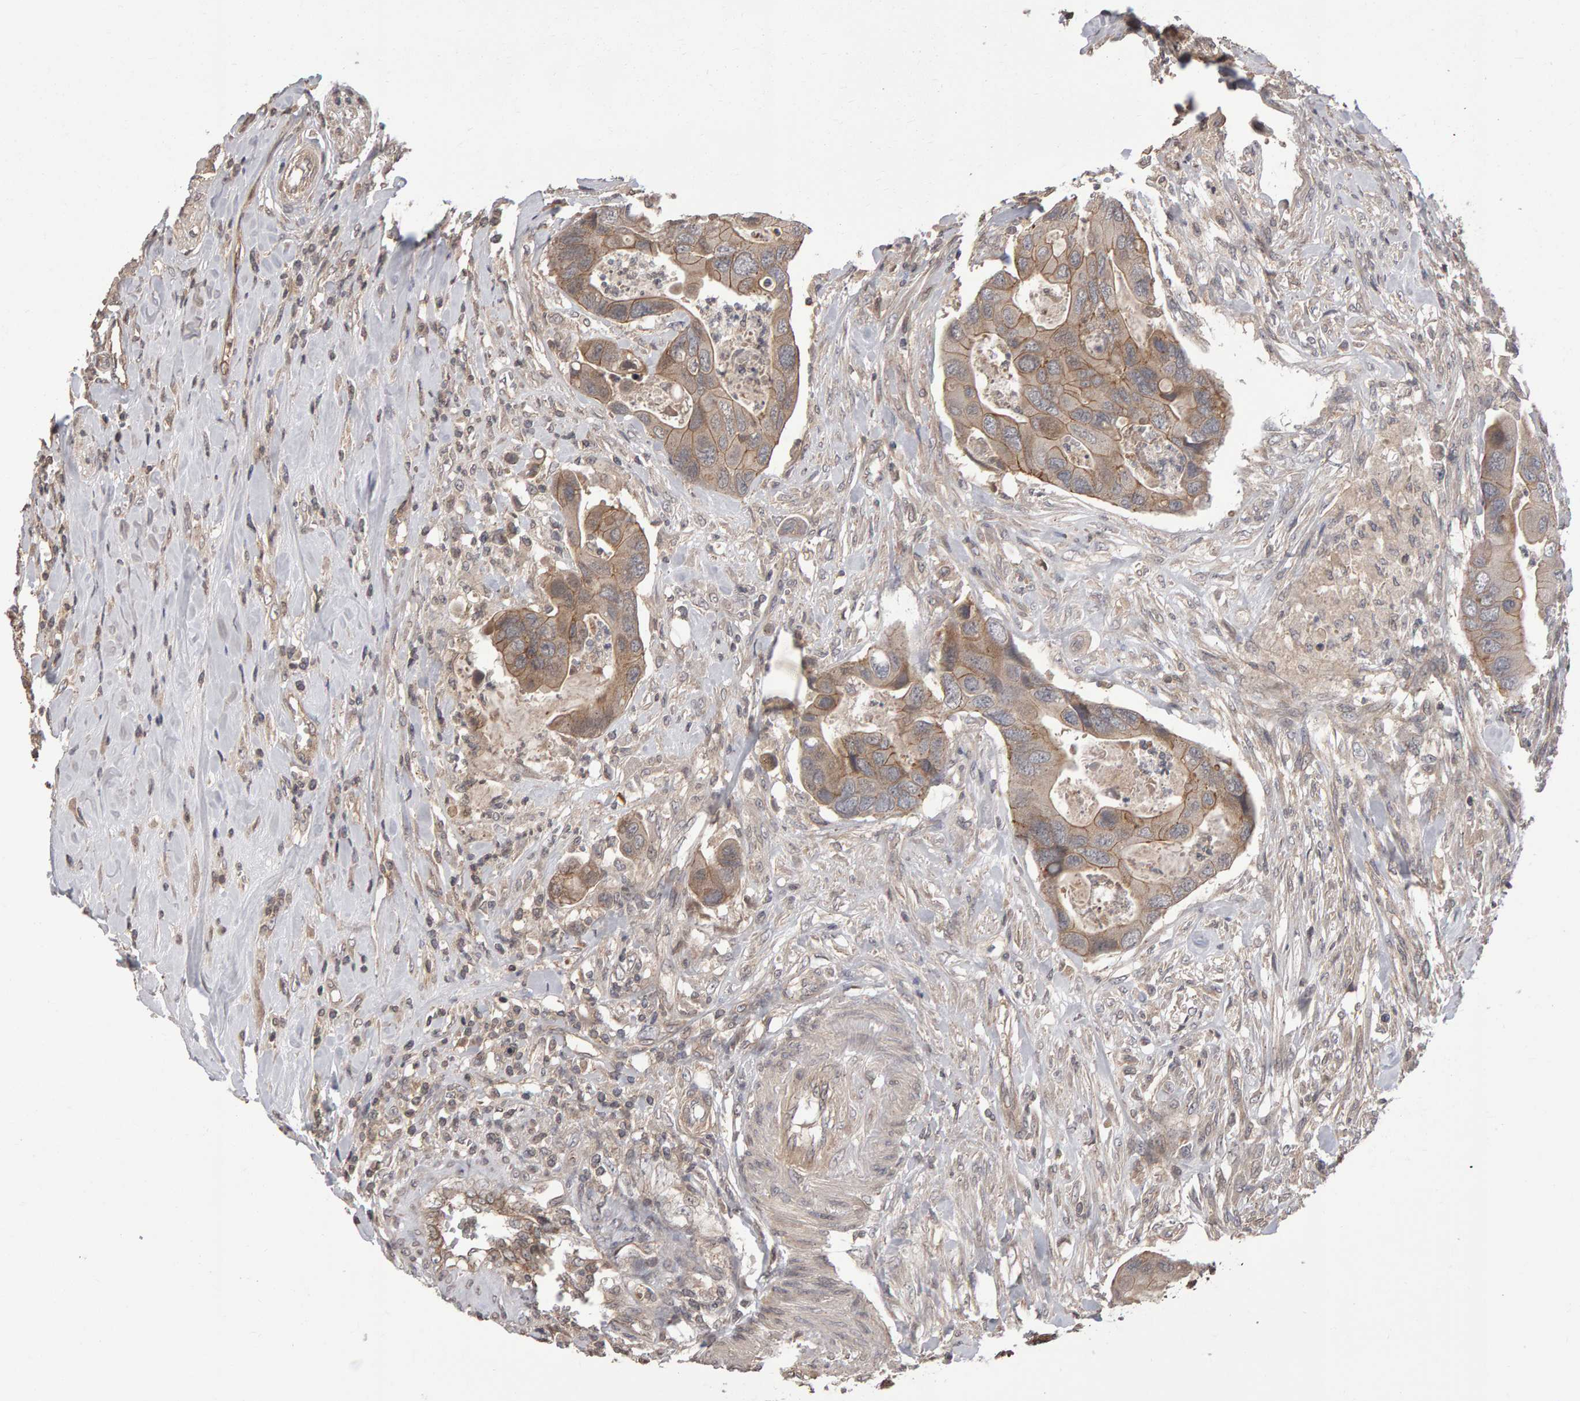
{"staining": {"intensity": "weak", "quantity": ">75%", "location": "cytoplasmic/membranous"}, "tissue": "colorectal cancer", "cell_type": "Tumor cells", "image_type": "cancer", "snomed": [{"axis": "morphology", "description": "Adenocarcinoma, NOS"}, {"axis": "topography", "description": "Rectum"}], "caption": "The photomicrograph exhibits immunohistochemical staining of colorectal cancer. There is weak cytoplasmic/membranous expression is present in approximately >75% of tumor cells. The protein is shown in brown color, while the nuclei are stained blue.", "gene": "SCRIB", "patient": {"sex": "female", "age": 57}}